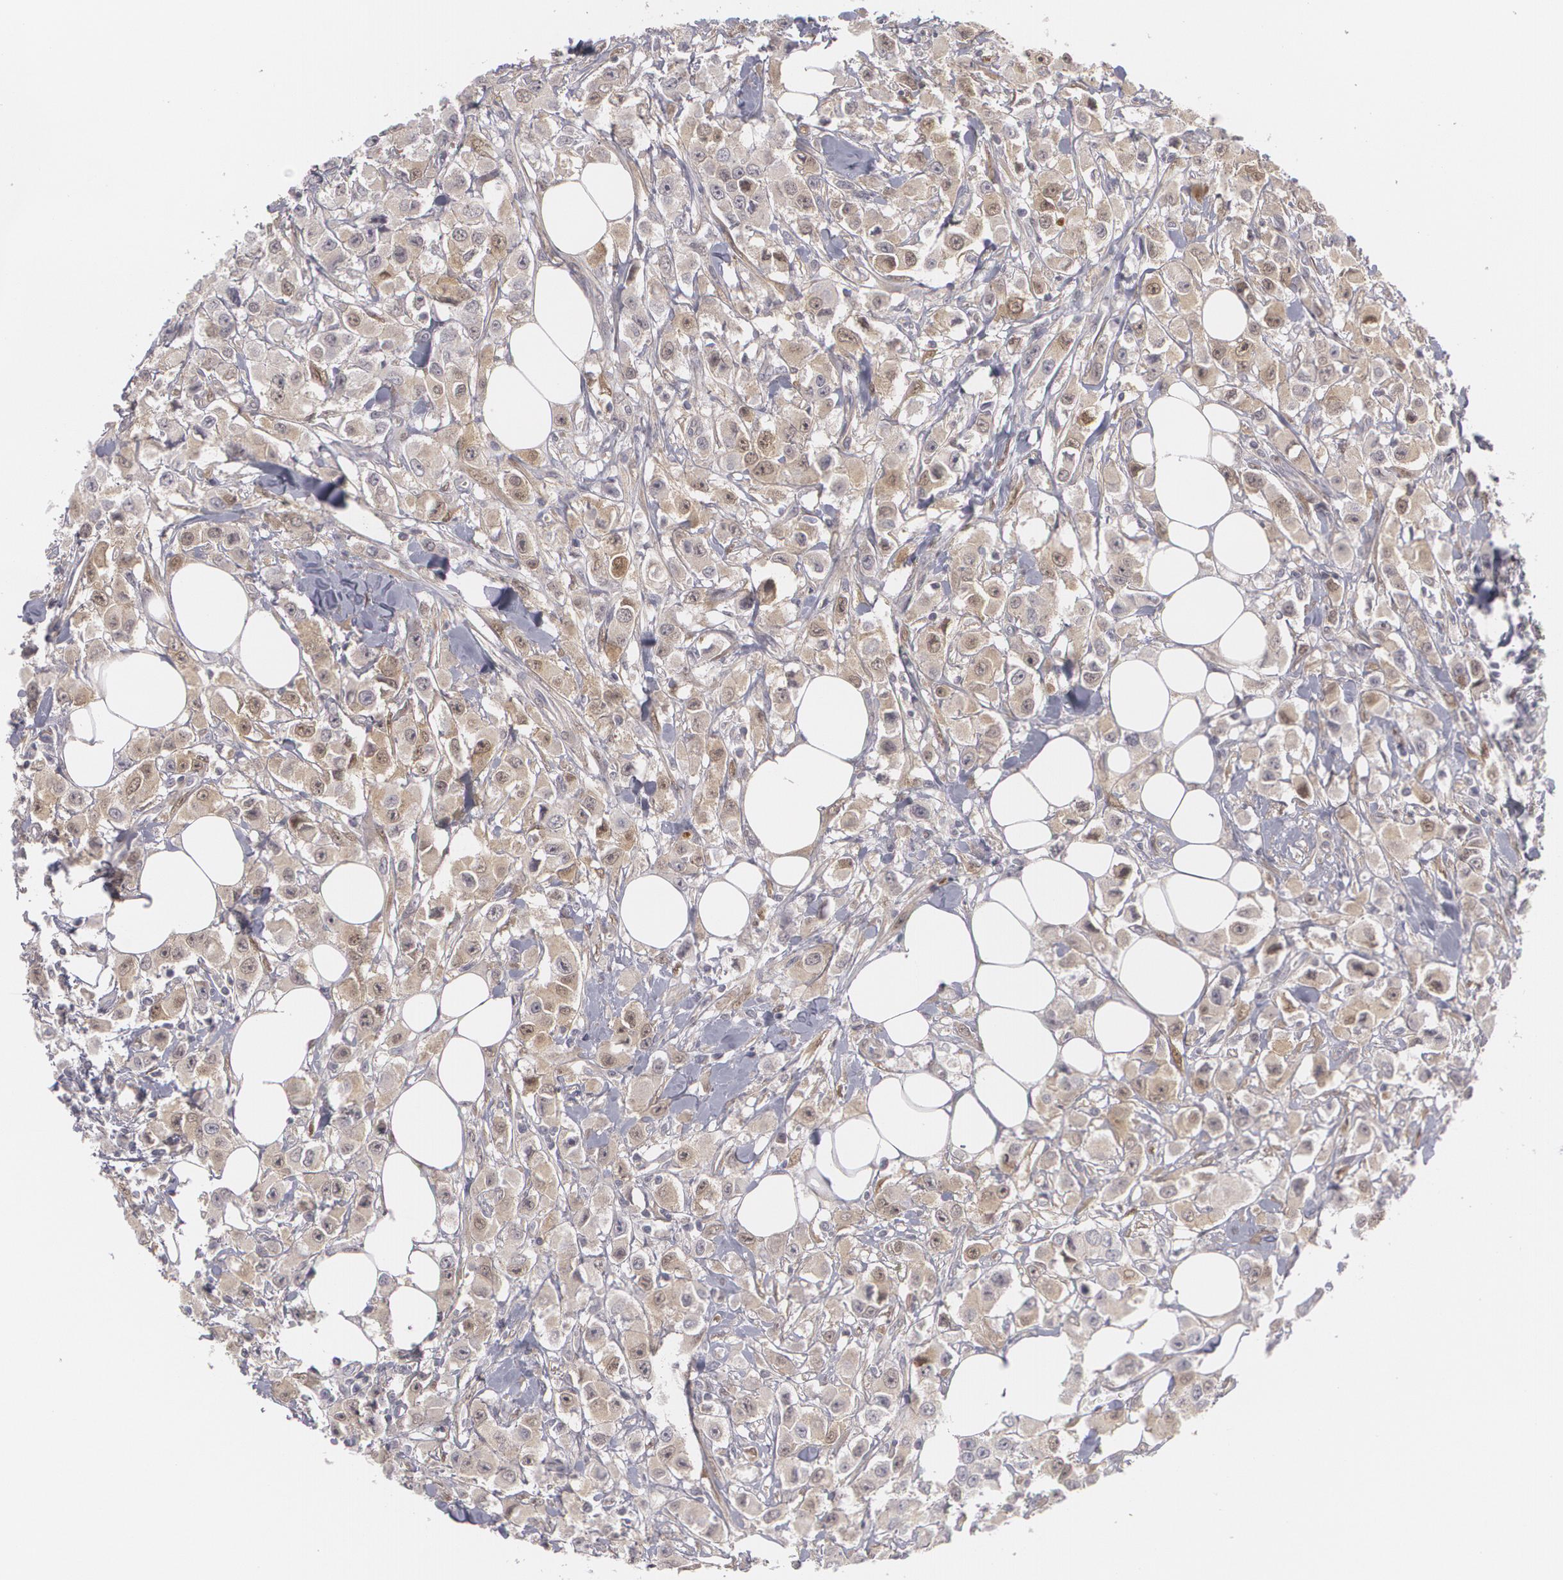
{"staining": {"intensity": "weak", "quantity": "25%-75%", "location": "cytoplasmic/membranous,nuclear"}, "tissue": "breast cancer", "cell_type": "Tumor cells", "image_type": "cancer", "snomed": [{"axis": "morphology", "description": "Duct carcinoma"}, {"axis": "topography", "description": "Breast"}], "caption": "Brown immunohistochemical staining in human invasive ductal carcinoma (breast) demonstrates weak cytoplasmic/membranous and nuclear expression in approximately 25%-75% of tumor cells.", "gene": "EFS", "patient": {"sex": "female", "age": 58}}